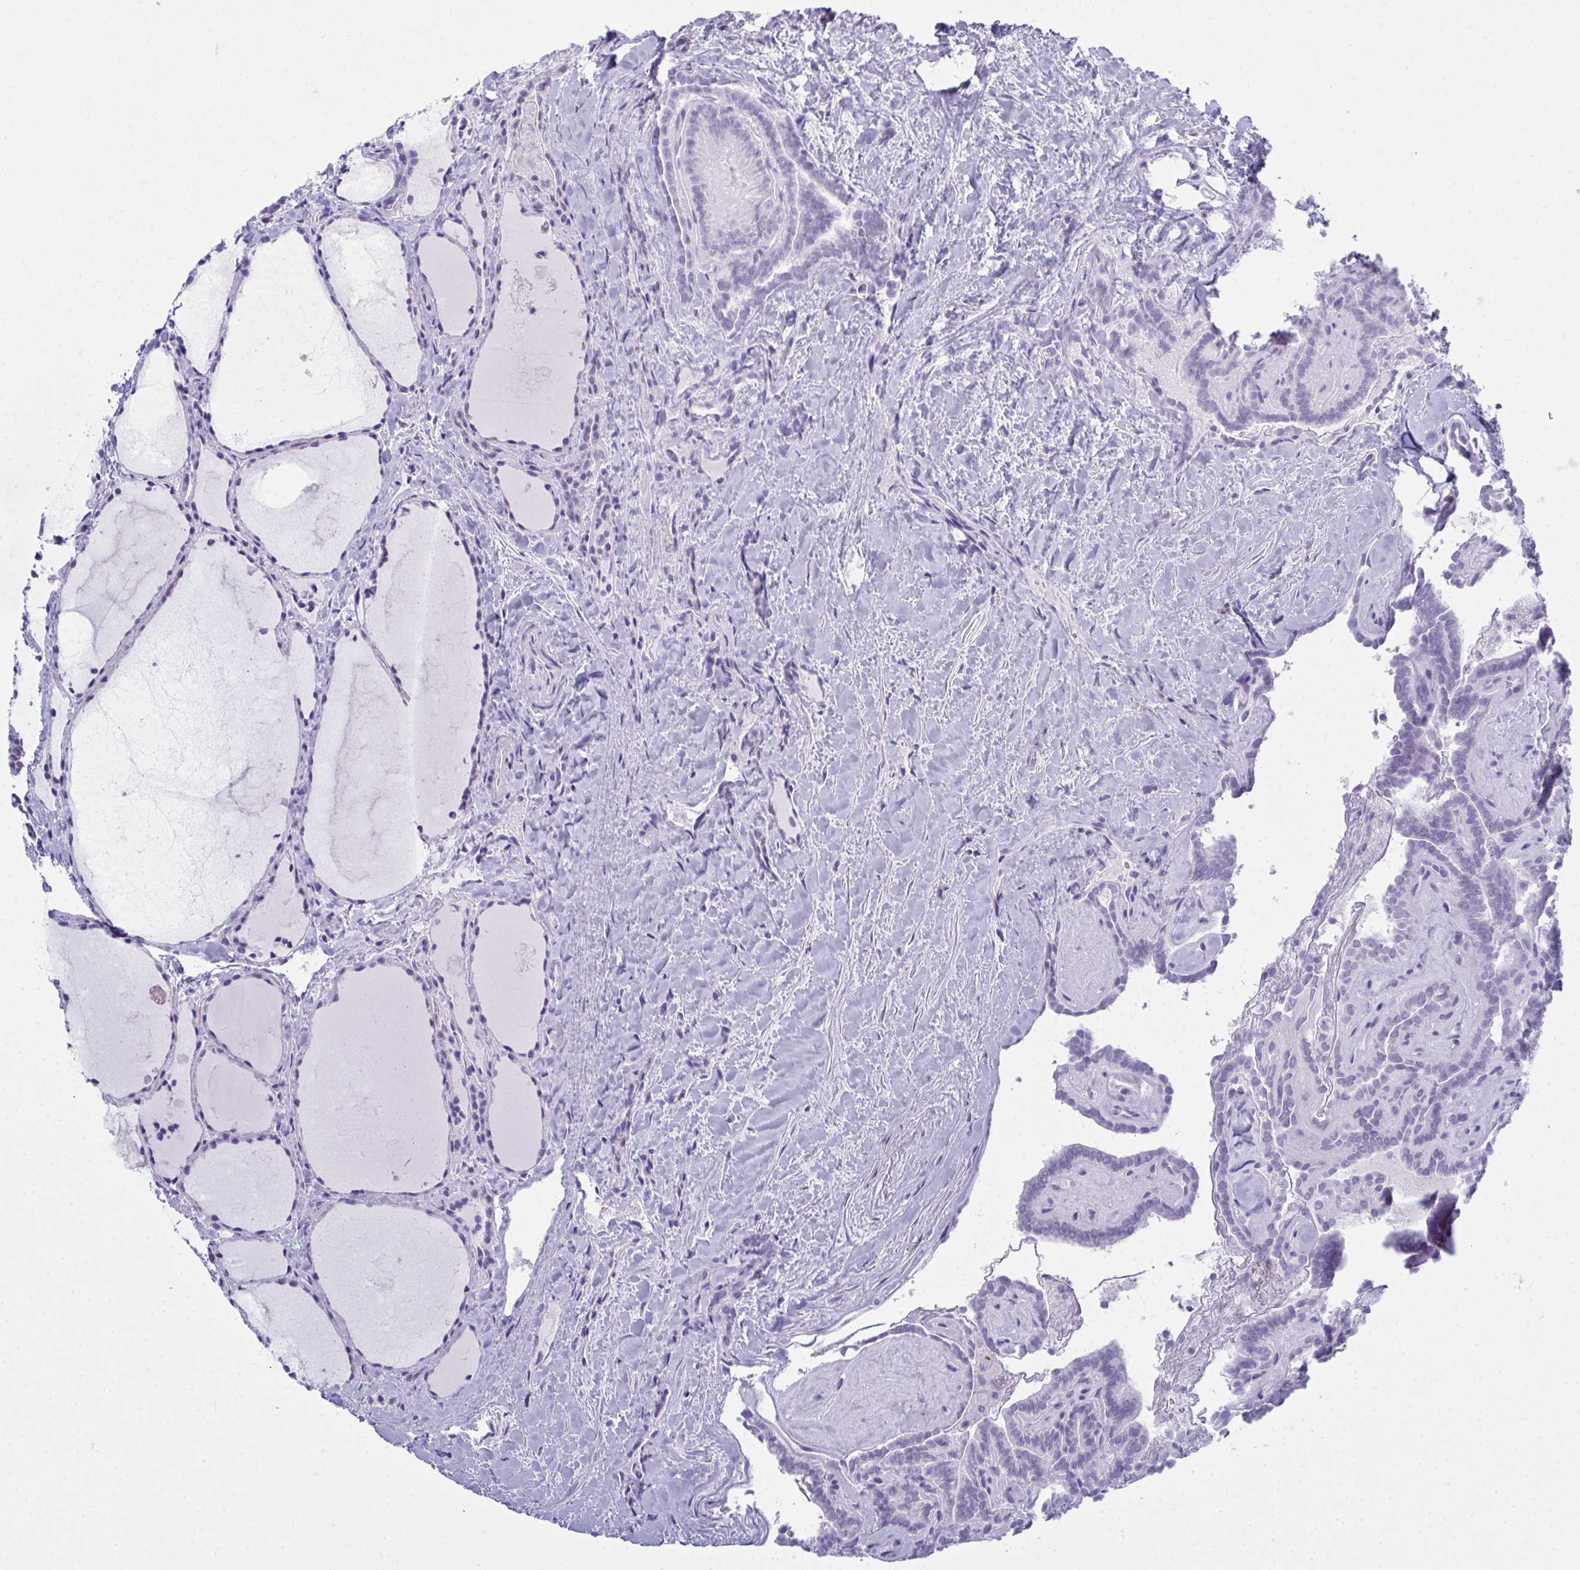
{"staining": {"intensity": "negative", "quantity": "none", "location": "none"}, "tissue": "thyroid cancer", "cell_type": "Tumor cells", "image_type": "cancer", "snomed": [{"axis": "morphology", "description": "Papillary adenocarcinoma, NOS"}, {"axis": "topography", "description": "Thyroid gland"}], "caption": "The photomicrograph exhibits no significant positivity in tumor cells of thyroid papillary adenocarcinoma.", "gene": "SERPINB10", "patient": {"sex": "female", "age": 21}}